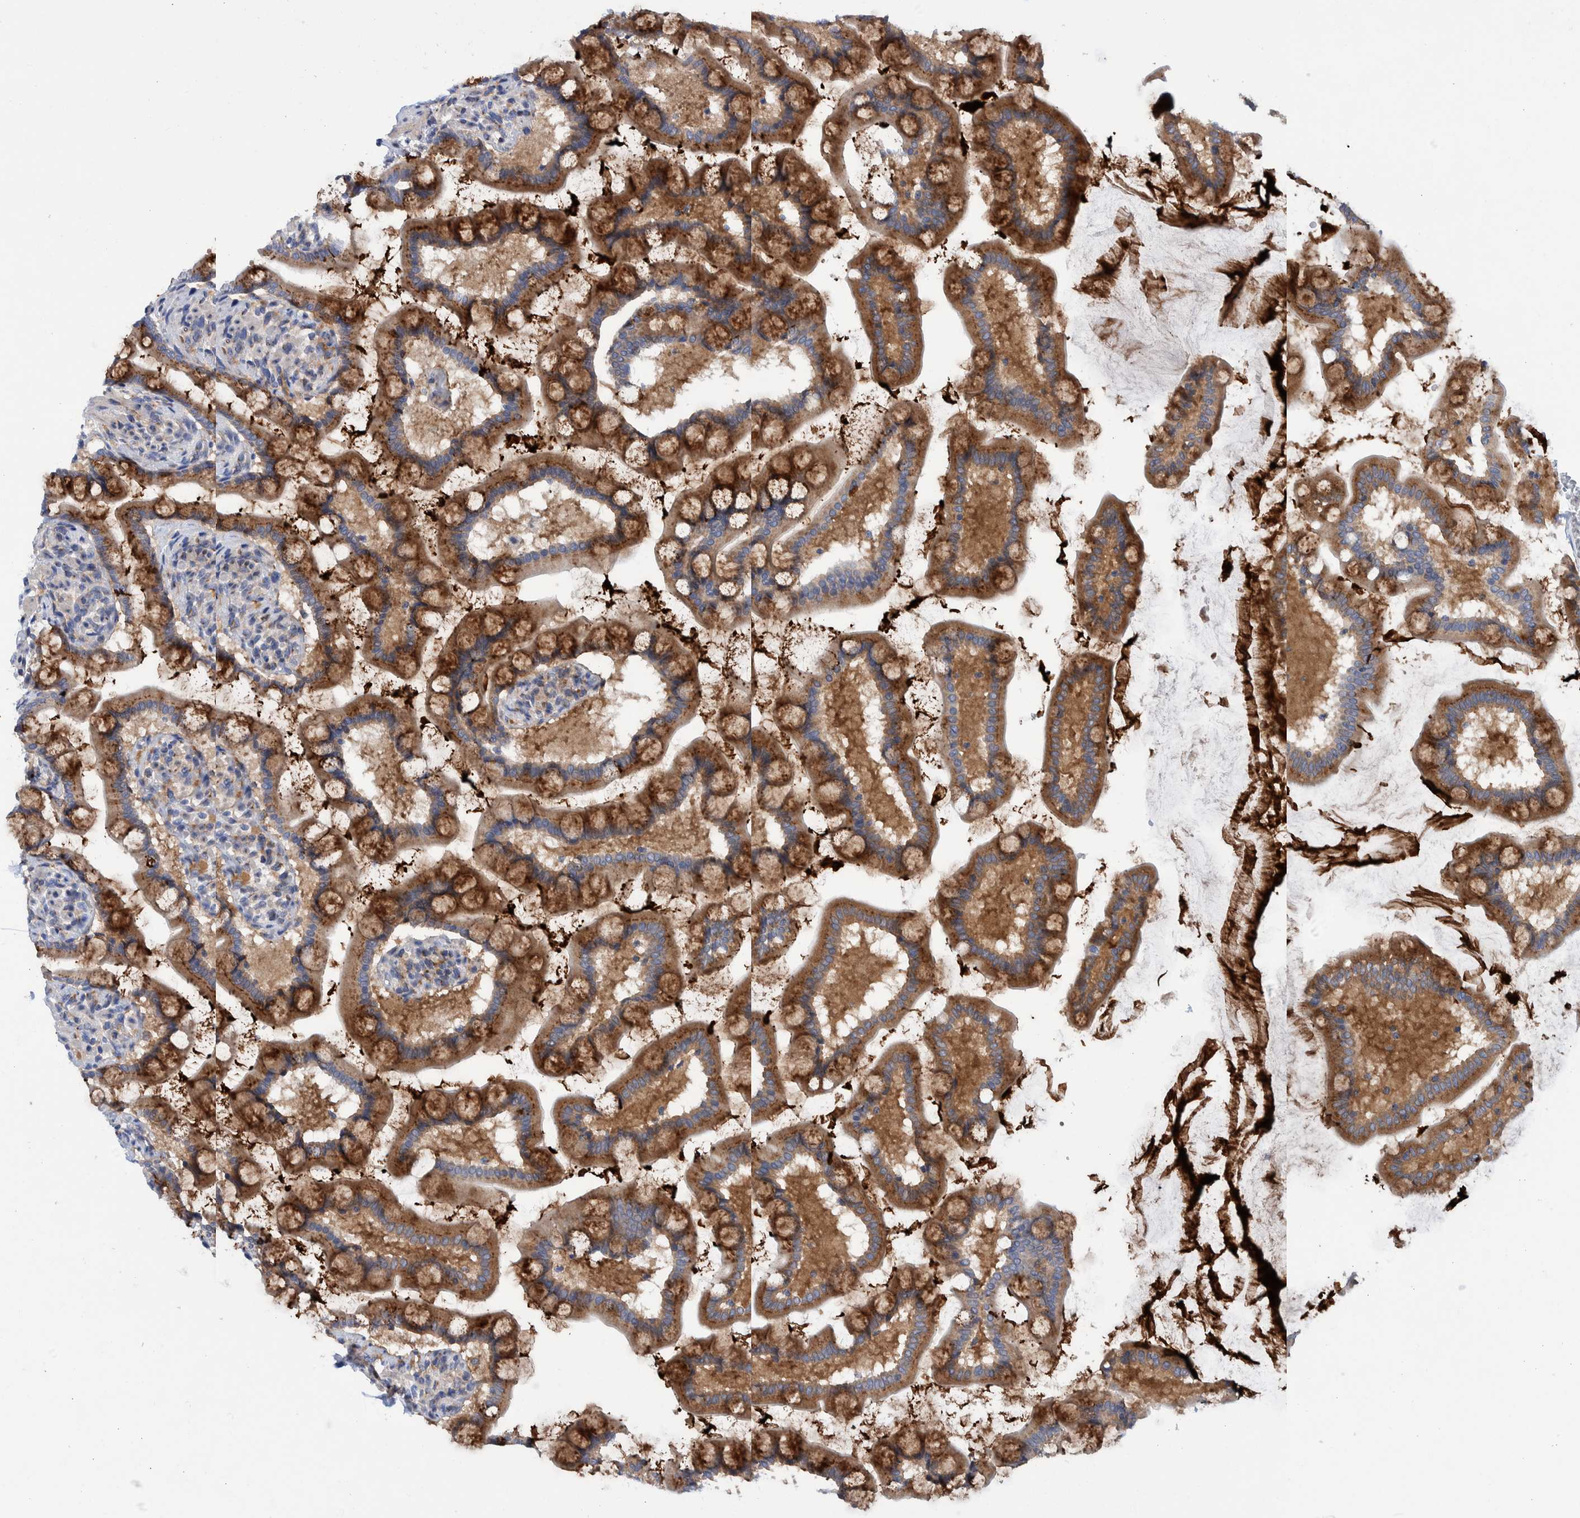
{"staining": {"intensity": "strong", "quantity": ">75%", "location": "cytoplasmic/membranous"}, "tissue": "small intestine", "cell_type": "Glandular cells", "image_type": "normal", "snomed": [{"axis": "morphology", "description": "Normal tissue, NOS"}, {"axis": "topography", "description": "Small intestine"}], "caption": "IHC (DAB (3,3'-diaminobenzidine)) staining of benign small intestine demonstrates strong cytoplasmic/membranous protein expression in about >75% of glandular cells.", "gene": "TRIM58", "patient": {"sex": "male", "age": 41}}